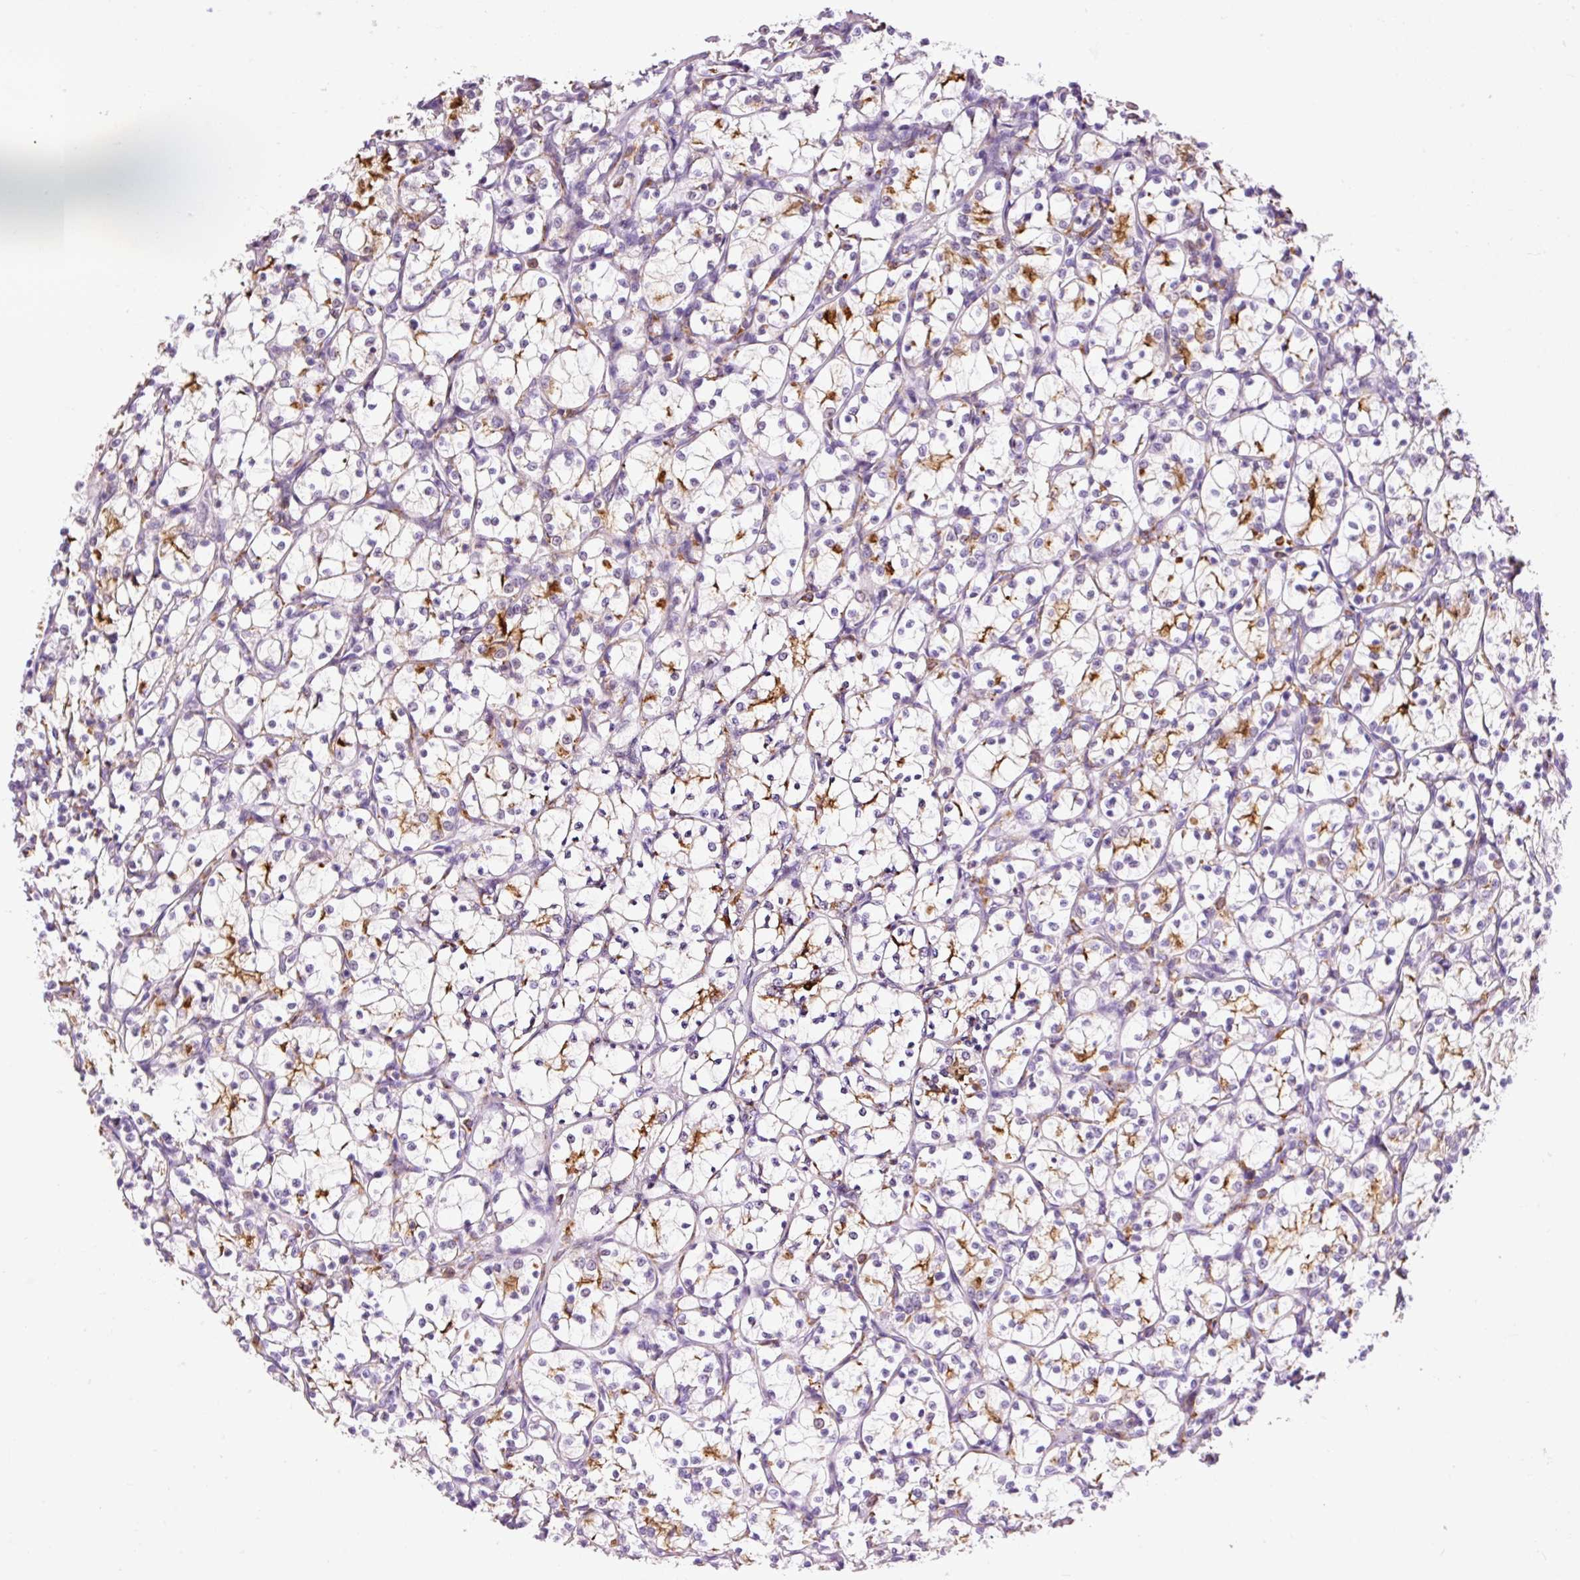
{"staining": {"intensity": "moderate", "quantity": "<25%", "location": "cytoplasmic/membranous"}, "tissue": "renal cancer", "cell_type": "Tumor cells", "image_type": "cancer", "snomed": [{"axis": "morphology", "description": "Adenocarcinoma, NOS"}, {"axis": "topography", "description": "Kidney"}], "caption": "Adenocarcinoma (renal) stained with a protein marker displays moderate staining in tumor cells.", "gene": "LY86", "patient": {"sex": "female", "age": 69}}